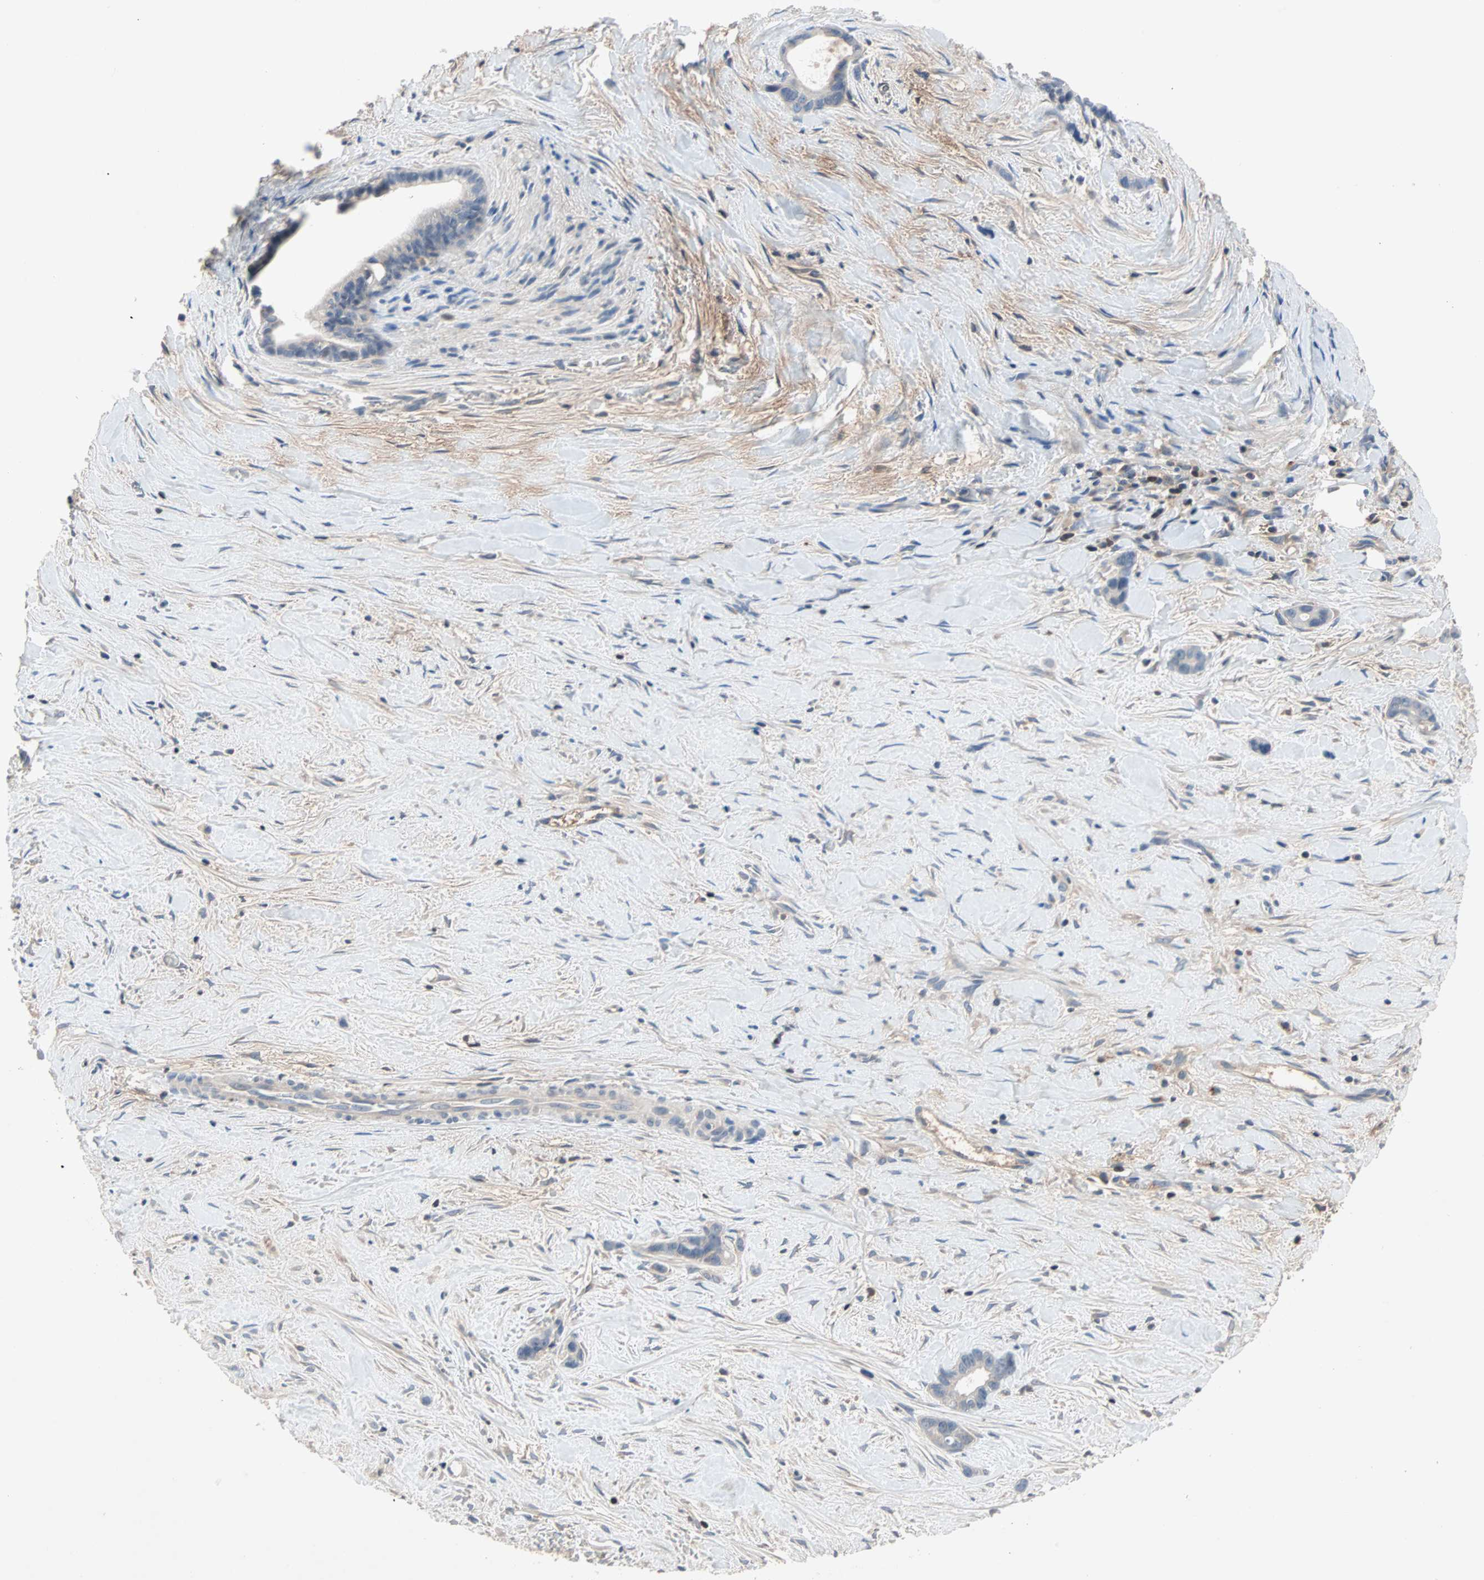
{"staining": {"intensity": "negative", "quantity": "none", "location": "none"}, "tissue": "liver cancer", "cell_type": "Tumor cells", "image_type": "cancer", "snomed": [{"axis": "morphology", "description": "Cholangiocarcinoma"}, {"axis": "topography", "description": "Liver"}], "caption": "This histopathology image is of cholangiocarcinoma (liver) stained with immunohistochemistry to label a protein in brown with the nuclei are counter-stained blue. There is no staining in tumor cells.", "gene": "MAP4K1", "patient": {"sex": "female", "age": 55}}